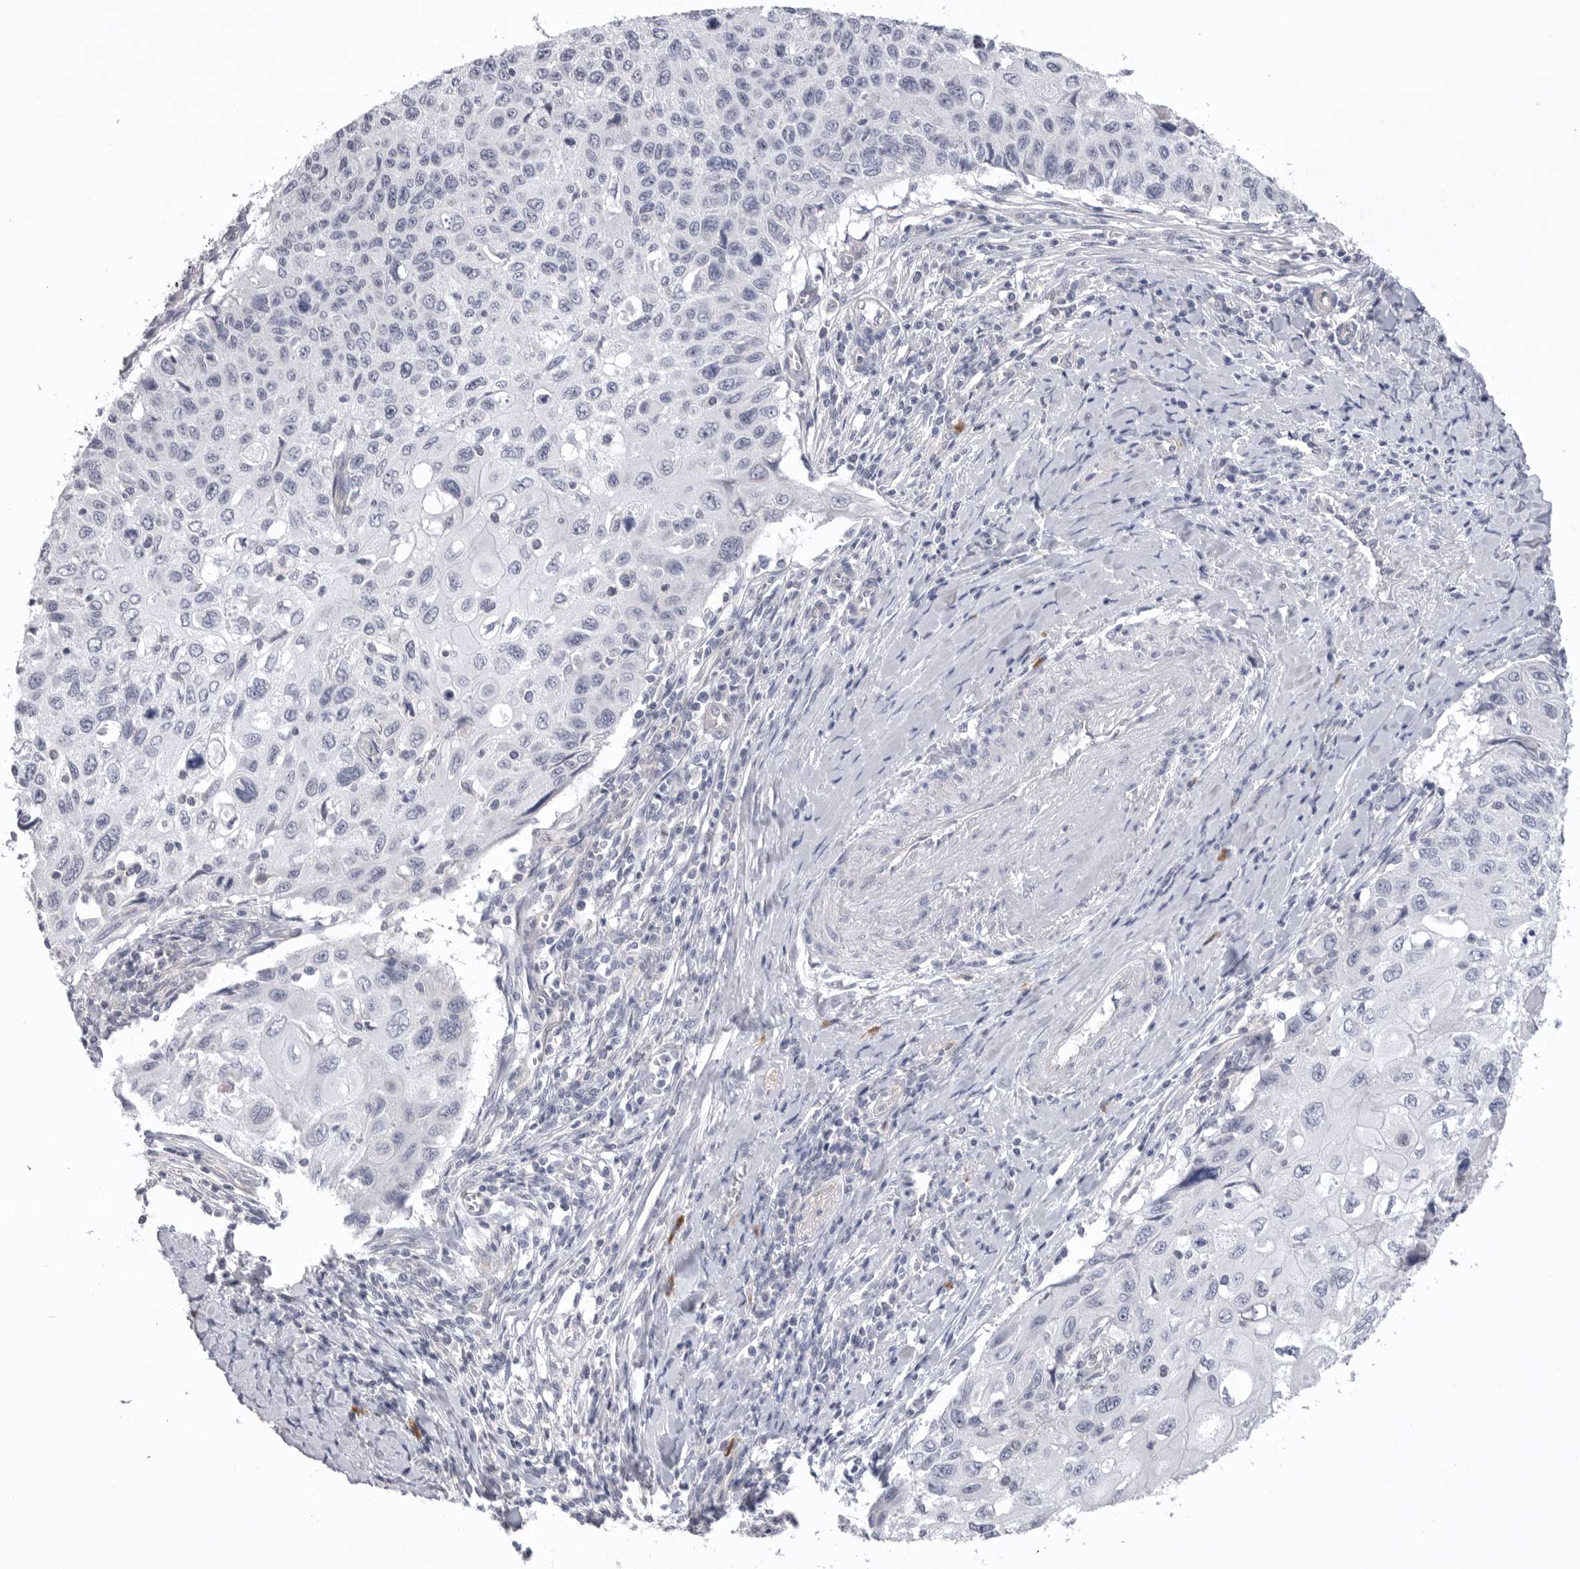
{"staining": {"intensity": "negative", "quantity": "none", "location": "none"}, "tissue": "cervical cancer", "cell_type": "Tumor cells", "image_type": "cancer", "snomed": [{"axis": "morphology", "description": "Squamous cell carcinoma, NOS"}, {"axis": "topography", "description": "Cervix"}], "caption": "The image demonstrates no significant positivity in tumor cells of cervical cancer (squamous cell carcinoma). The staining was performed using DAB (3,3'-diaminobenzidine) to visualize the protein expression in brown, while the nuclei were stained in blue with hematoxylin (Magnification: 20x).", "gene": "DLGAP3", "patient": {"sex": "female", "age": 70}}